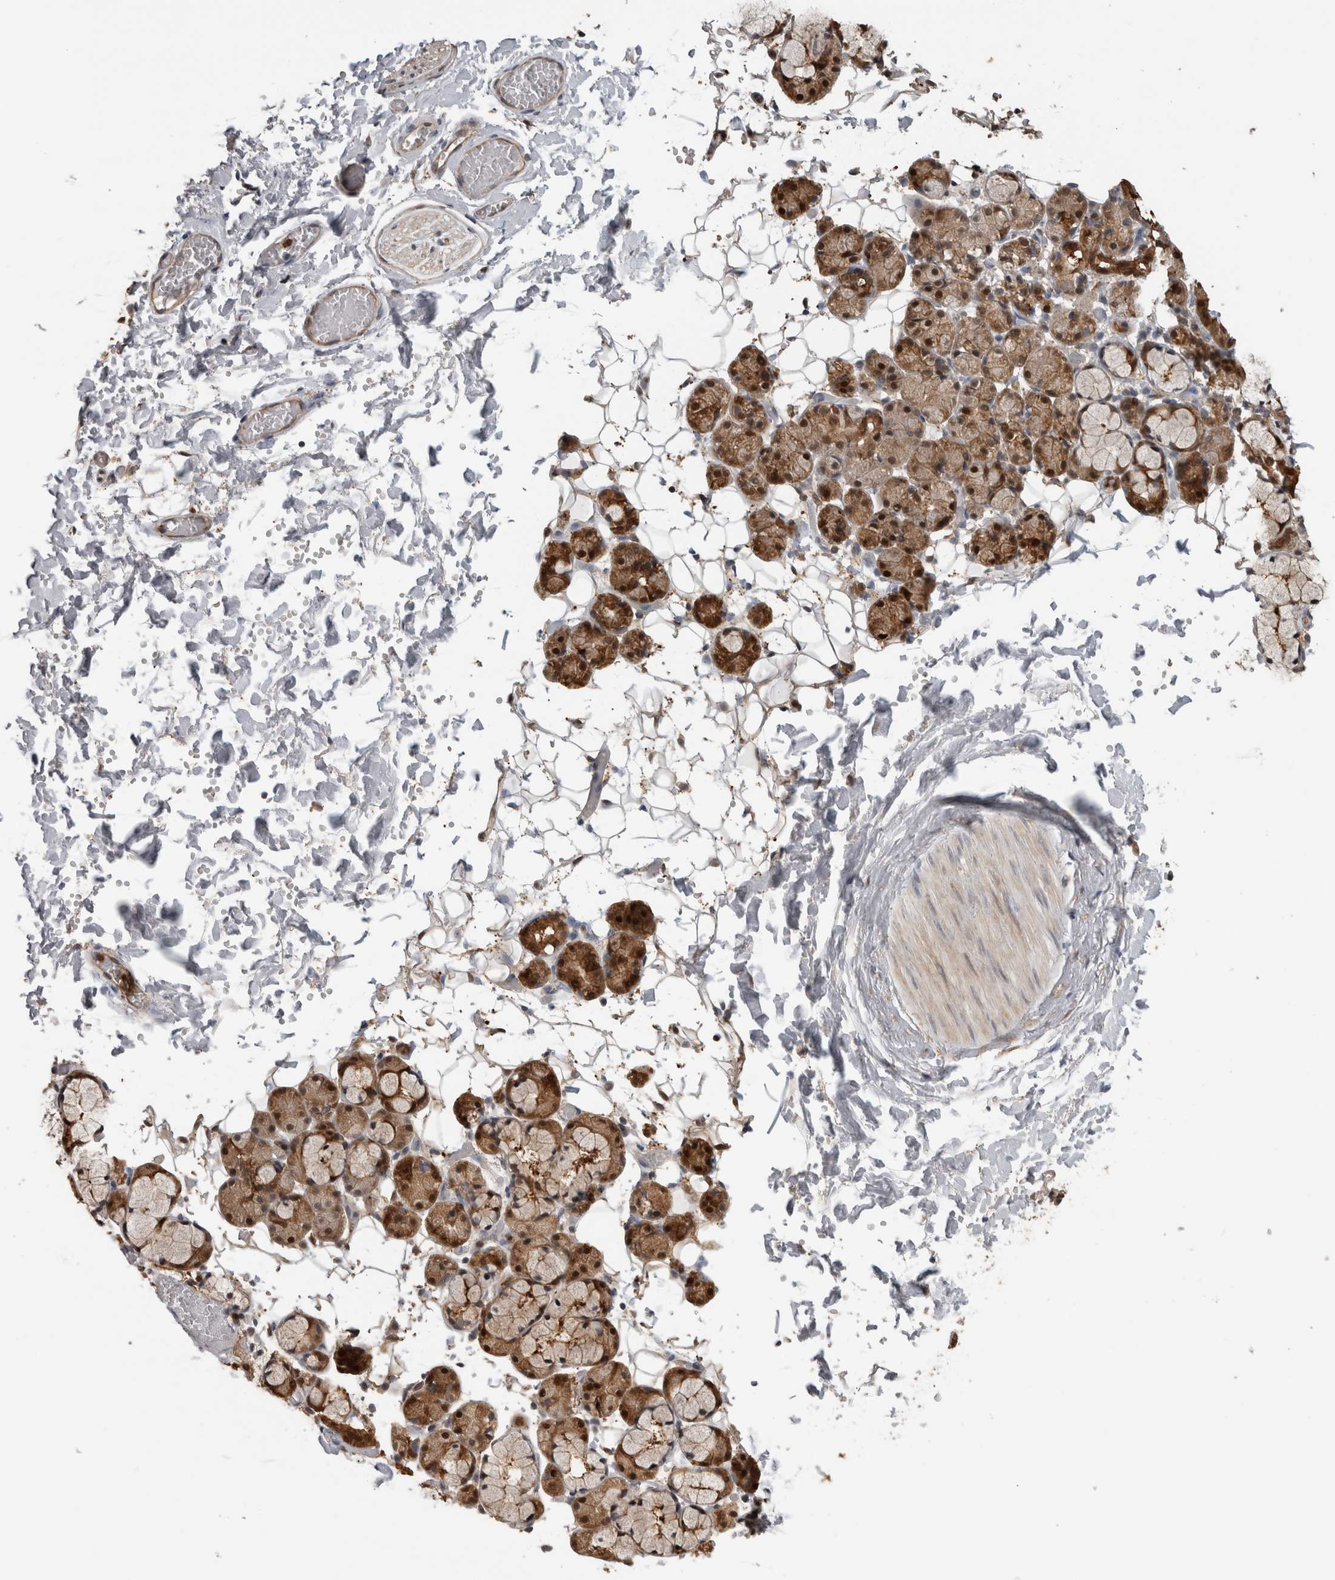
{"staining": {"intensity": "strong", "quantity": "25%-75%", "location": "cytoplasmic/membranous,nuclear"}, "tissue": "salivary gland", "cell_type": "Glandular cells", "image_type": "normal", "snomed": [{"axis": "morphology", "description": "Normal tissue, NOS"}, {"axis": "topography", "description": "Salivary gland"}], "caption": "DAB (3,3'-diaminobenzidine) immunohistochemical staining of unremarkable salivary gland shows strong cytoplasmic/membranous,nuclear protein expression in approximately 25%-75% of glandular cells.", "gene": "USH1G", "patient": {"sex": "male", "age": 63}}